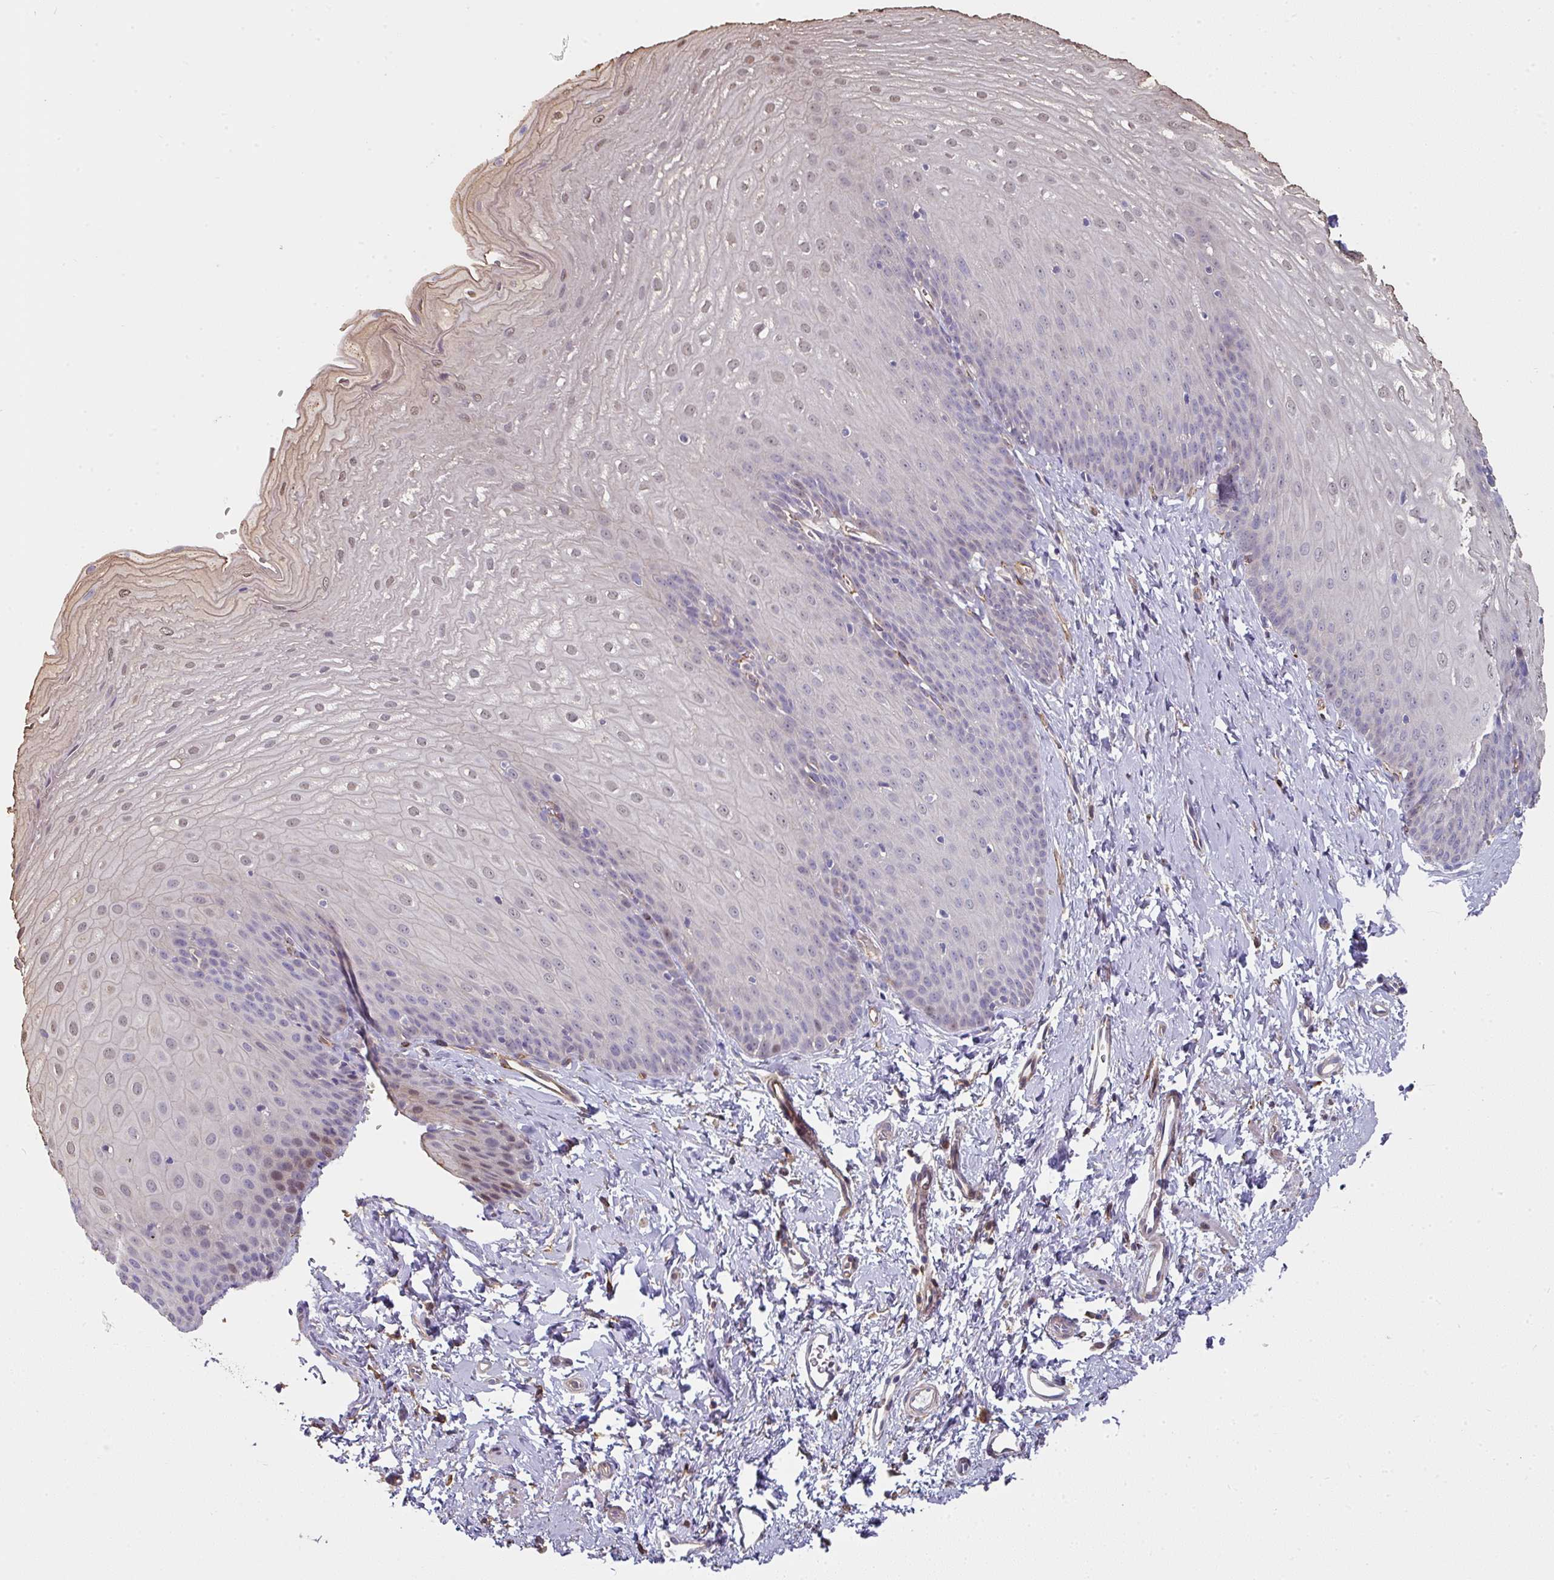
{"staining": {"intensity": "moderate", "quantity": "<25%", "location": "nuclear"}, "tissue": "esophagus", "cell_type": "Squamous epithelial cells", "image_type": "normal", "snomed": [{"axis": "morphology", "description": "Normal tissue, NOS"}, {"axis": "topography", "description": "Esophagus"}], "caption": "This micrograph exhibits immunohistochemistry staining of benign human esophagus, with low moderate nuclear expression in about <25% of squamous epithelial cells.", "gene": "BEND5", "patient": {"sex": "male", "age": 70}}